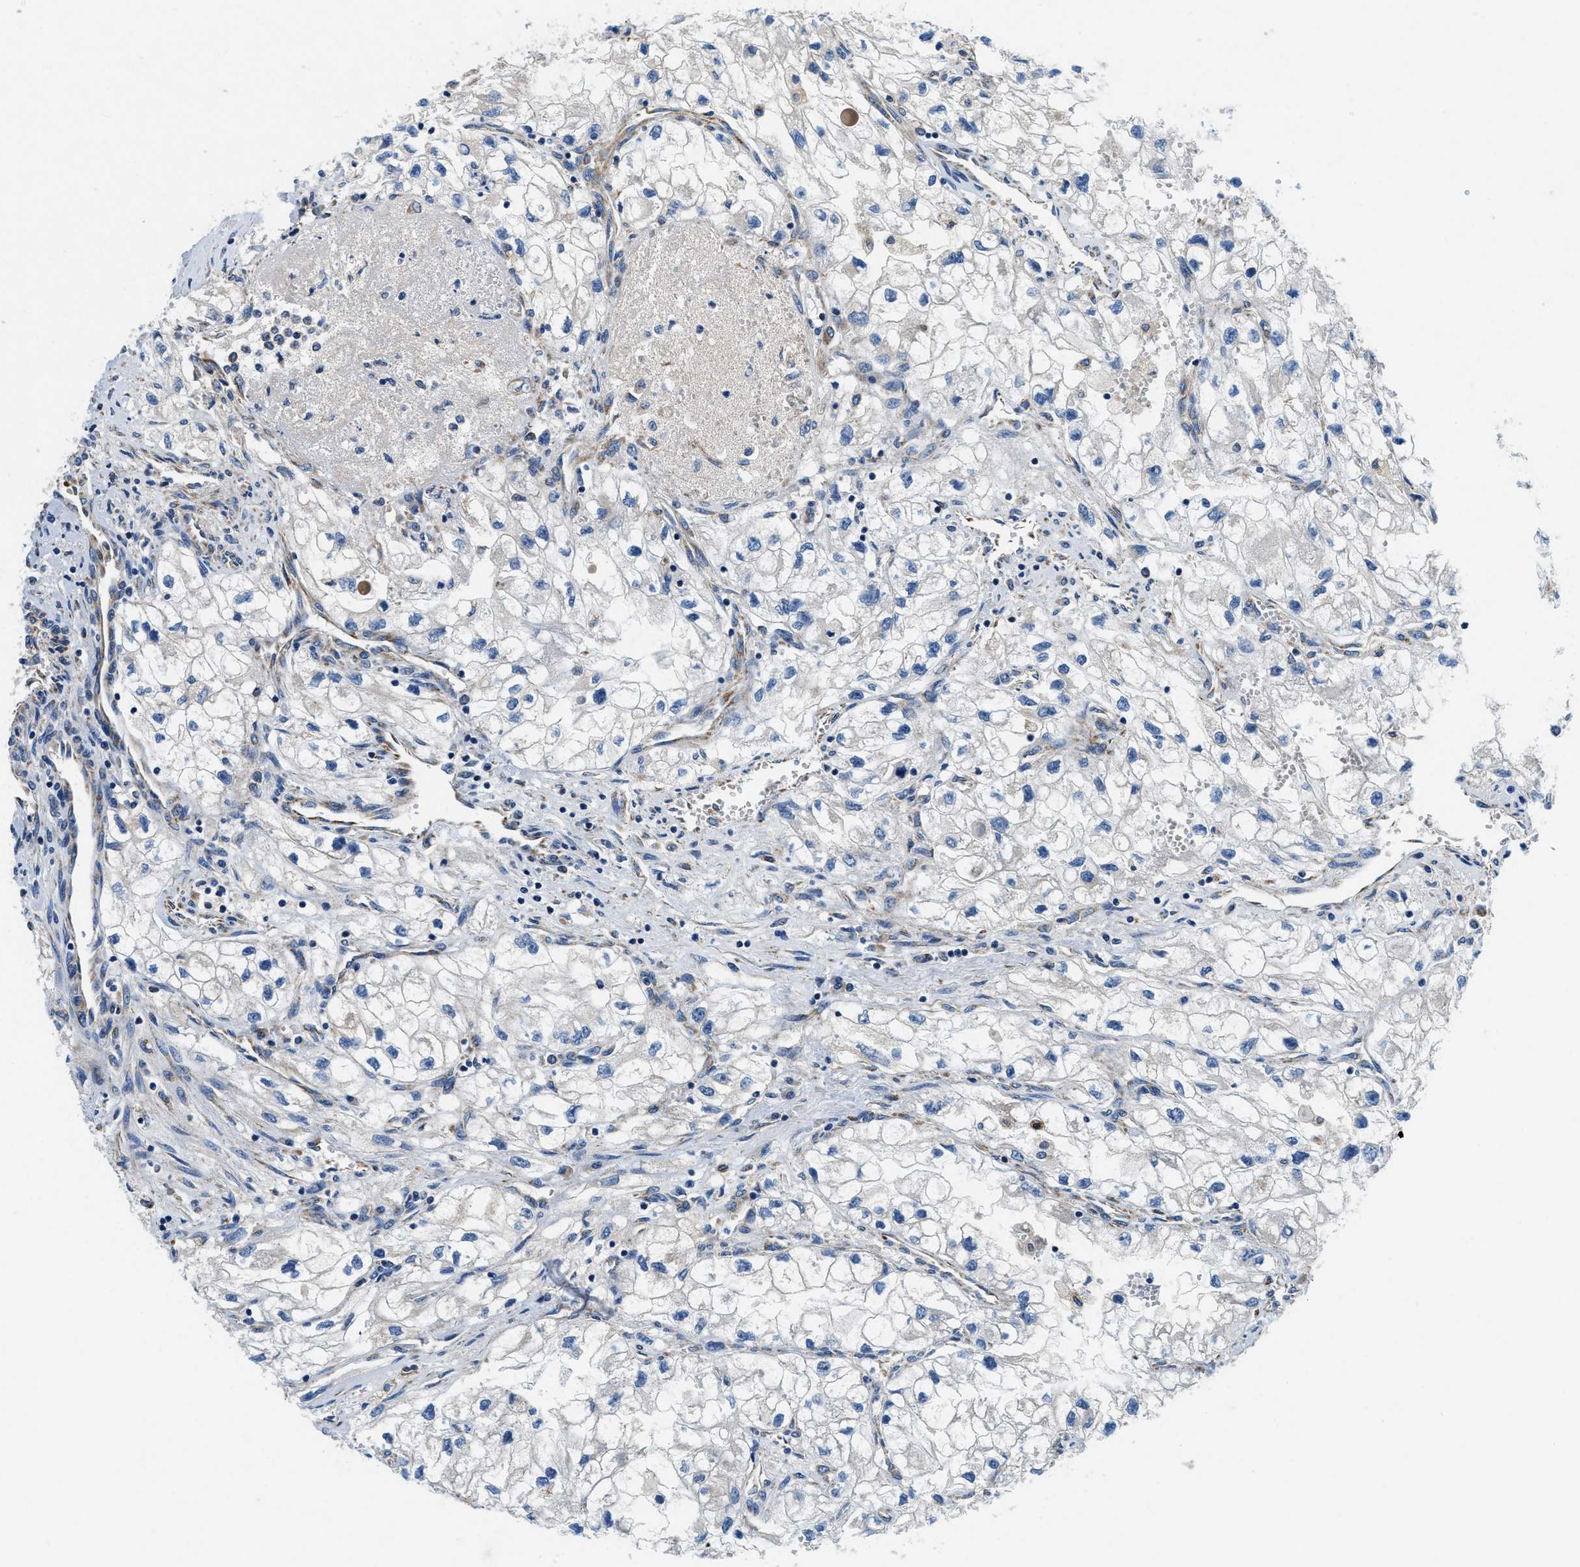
{"staining": {"intensity": "negative", "quantity": "none", "location": "none"}, "tissue": "renal cancer", "cell_type": "Tumor cells", "image_type": "cancer", "snomed": [{"axis": "morphology", "description": "Adenocarcinoma, NOS"}, {"axis": "topography", "description": "Kidney"}], "caption": "This is a micrograph of immunohistochemistry staining of renal adenocarcinoma, which shows no expression in tumor cells.", "gene": "SAMD4B", "patient": {"sex": "female", "age": 70}}